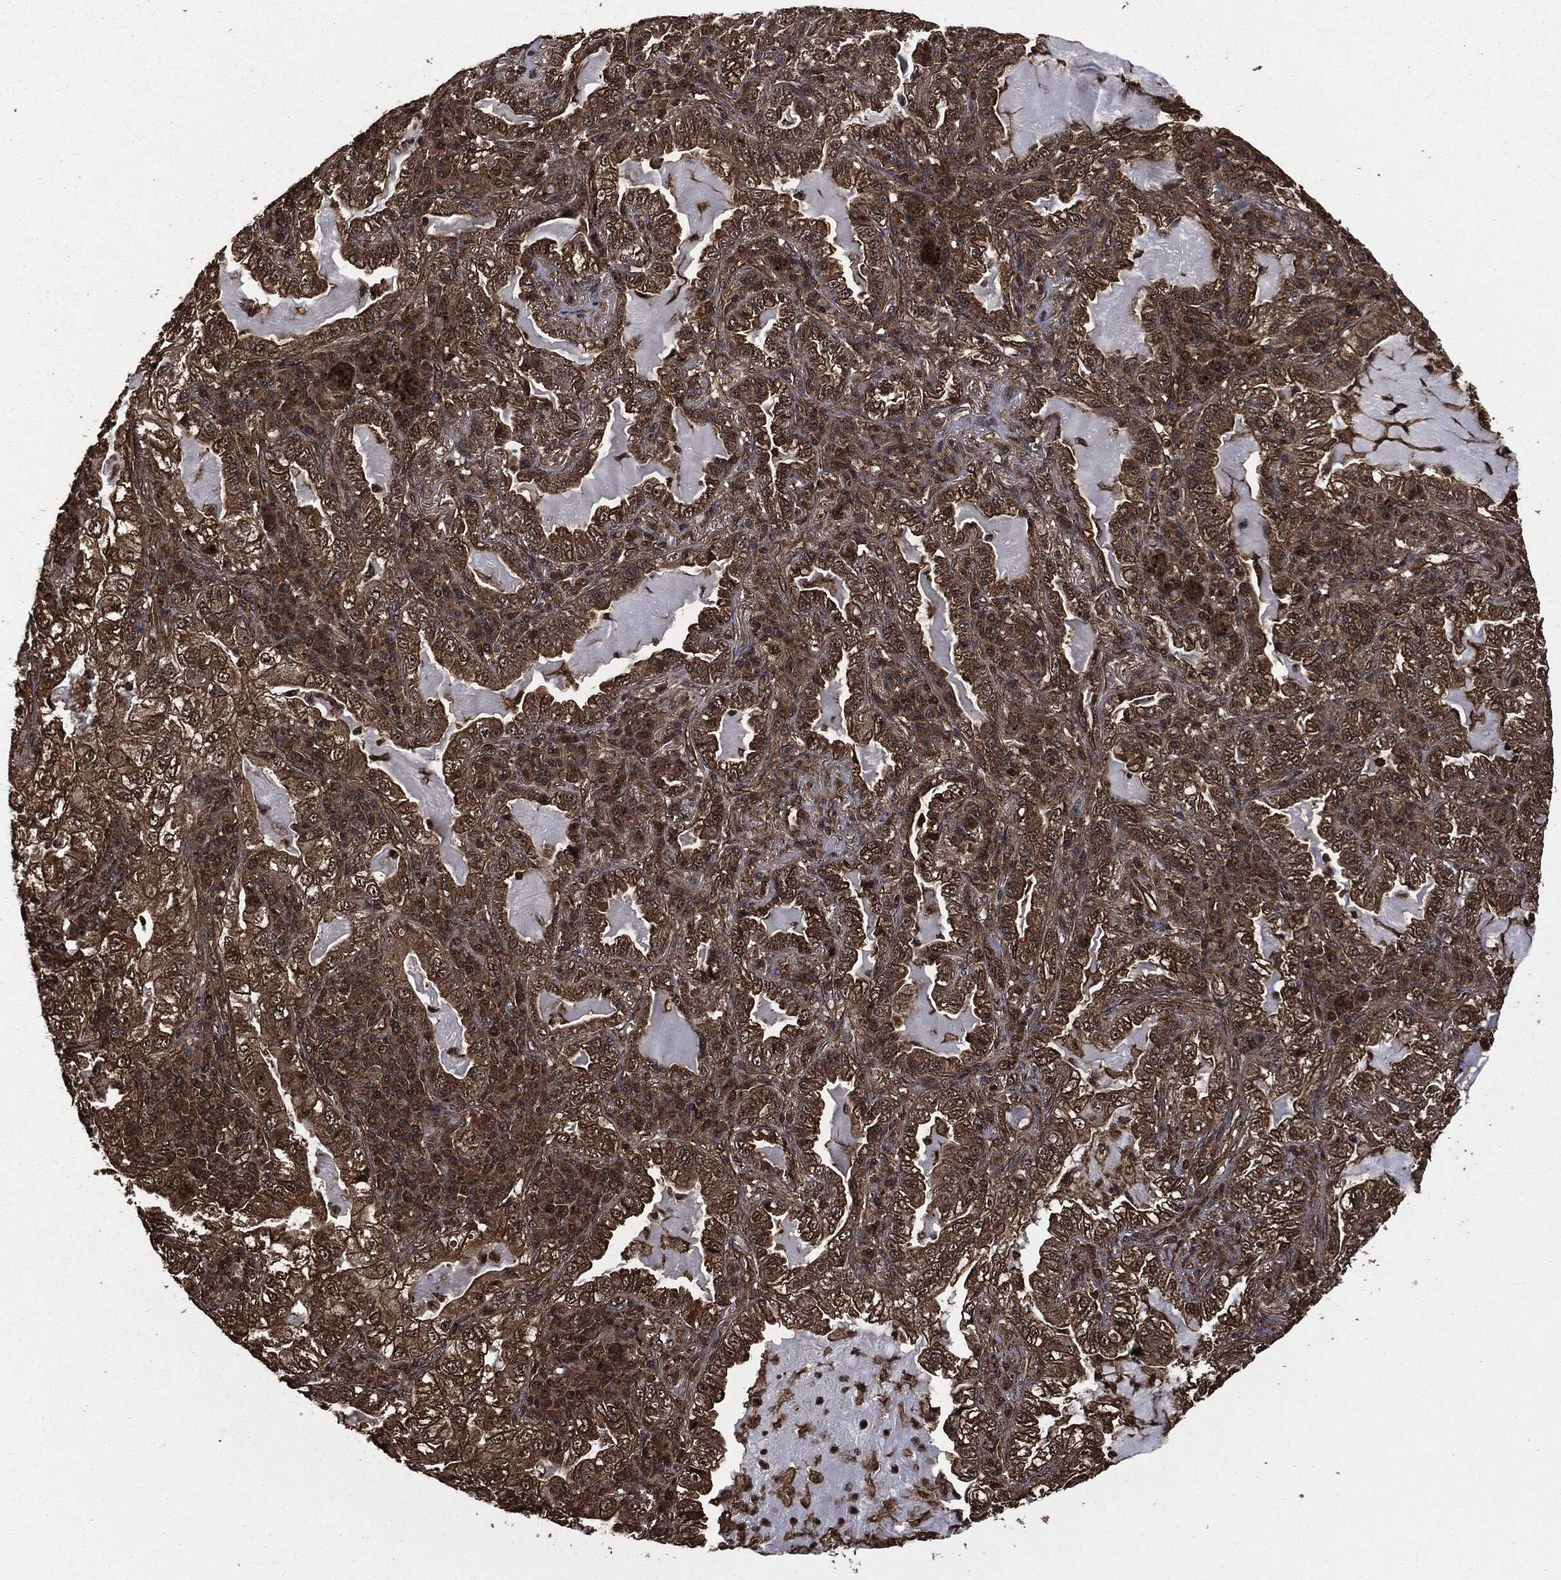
{"staining": {"intensity": "moderate", "quantity": ">75%", "location": "cytoplasmic/membranous"}, "tissue": "lung cancer", "cell_type": "Tumor cells", "image_type": "cancer", "snomed": [{"axis": "morphology", "description": "Adenocarcinoma, NOS"}, {"axis": "topography", "description": "Lung"}], "caption": "Moderate cytoplasmic/membranous protein positivity is seen in about >75% of tumor cells in adenocarcinoma (lung).", "gene": "HRAS", "patient": {"sex": "female", "age": 73}}